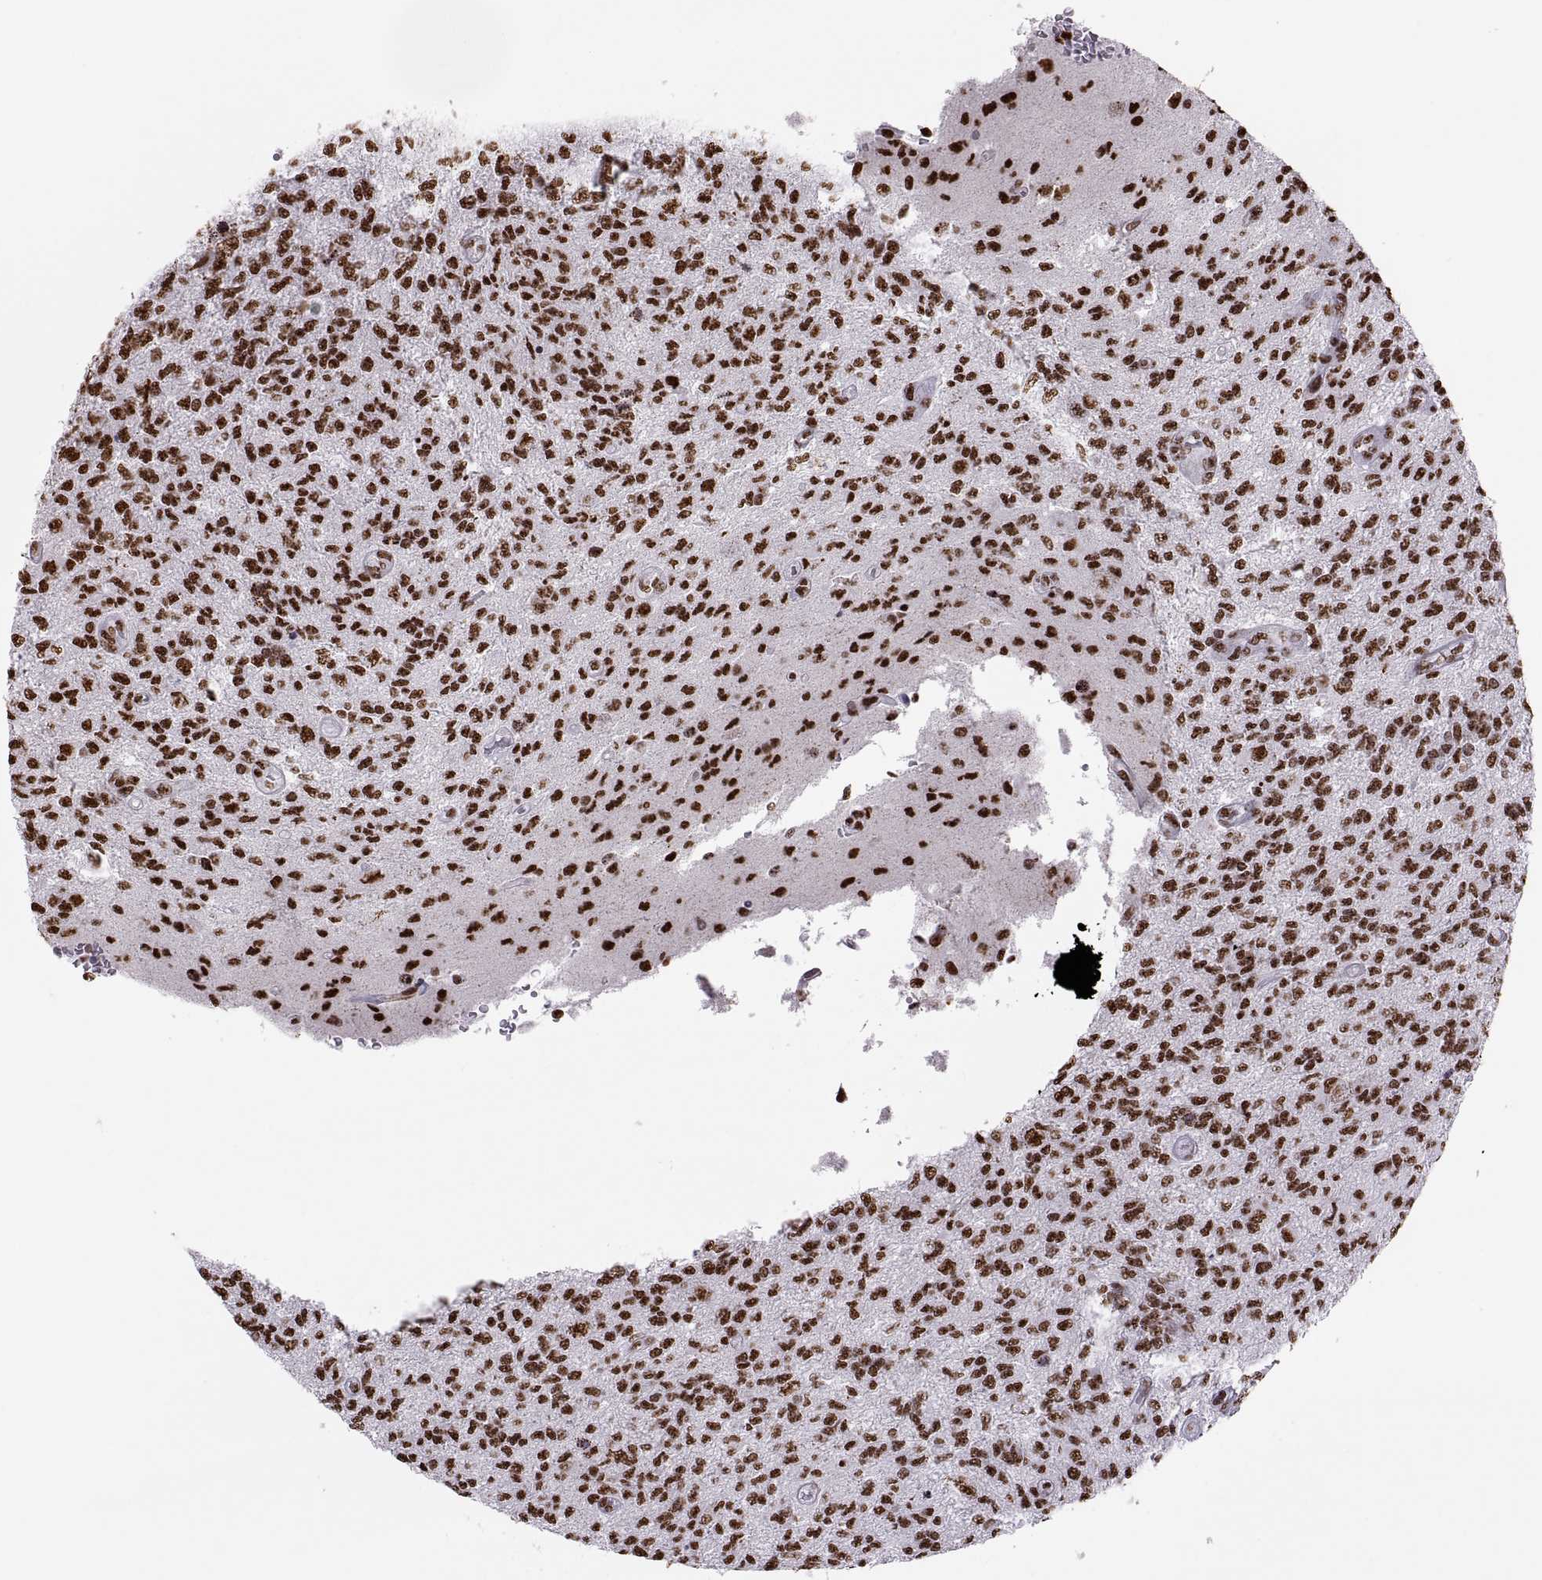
{"staining": {"intensity": "strong", "quantity": ">75%", "location": "nuclear"}, "tissue": "glioma", "cell_type": "Tumor cells", "image_type": "cancer", "snomed": [{"axis": "morphology", "description": "Glioma, malignant, High grade"}, {"axis": "topography", "description": "Brain"}], "caption": "Immunohistochemistry (DAB (3,3'-diaminobenzidine)) staining of glioma exhibits strong nuclear protein staining in about >75% of tumor cells.", "gene": "SNAI1", "patient": {"sex": "male", "age": 56}}